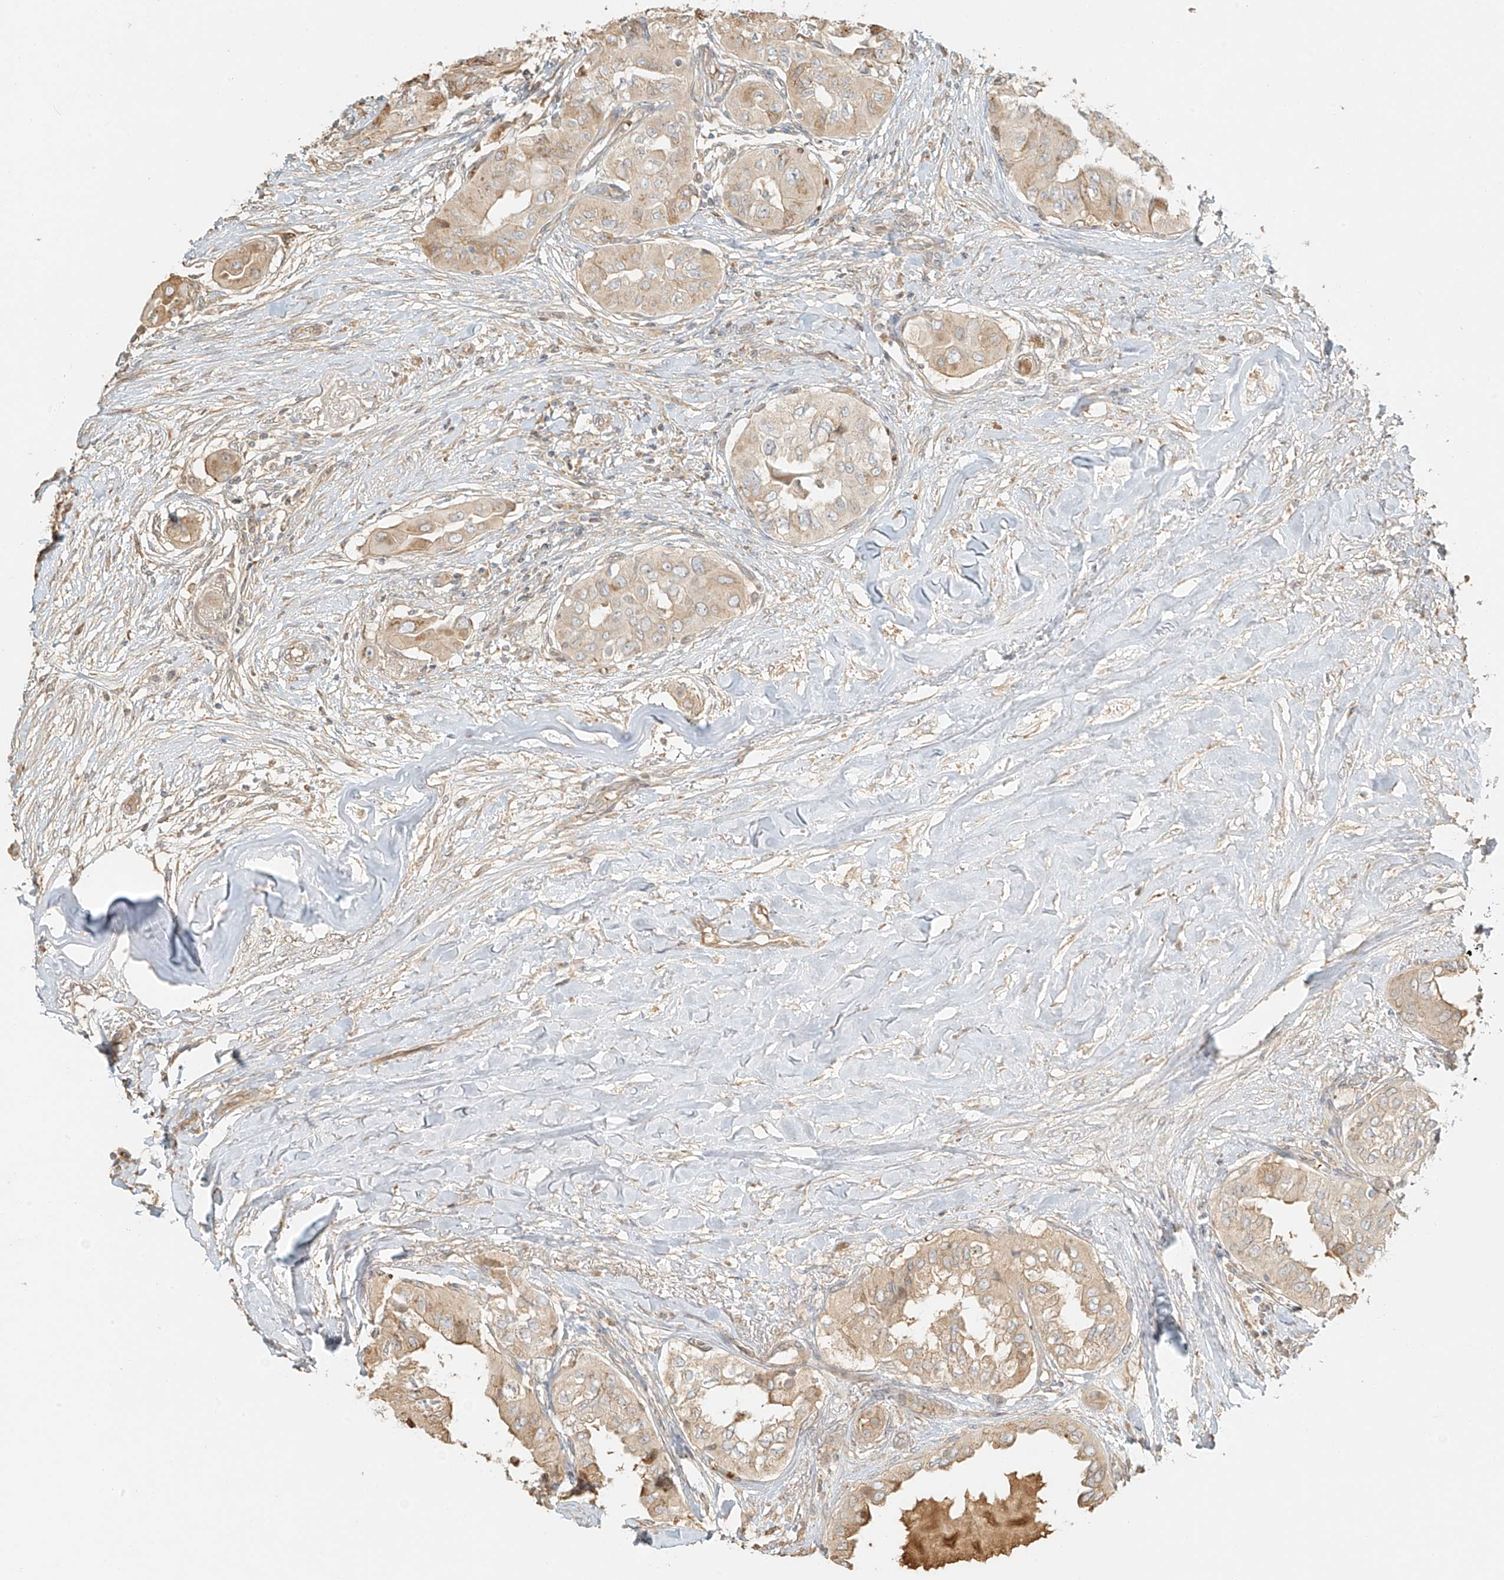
{"staining": {"intensity": "weak", "quantity": ">75%", "location": "cytoplasmic/membranous"}, "tissue": "thyroid cancer", "cell_type": "Tumor cells", "image_type": "cancer", "snomed": [{"axis": "morphology", "description": "Papillary adenocarcinoma, NOS"}, {"axis": "topography", "description": "Thyroid gland"}], "caption": "This image displays IHC staining of human thyroid cancer, with low weak cytoplasmic/membranous positivity in approximately >75% of tumor cells.", "gene": "UPK1B", "patient": {"sex": "female", "age": 59}}